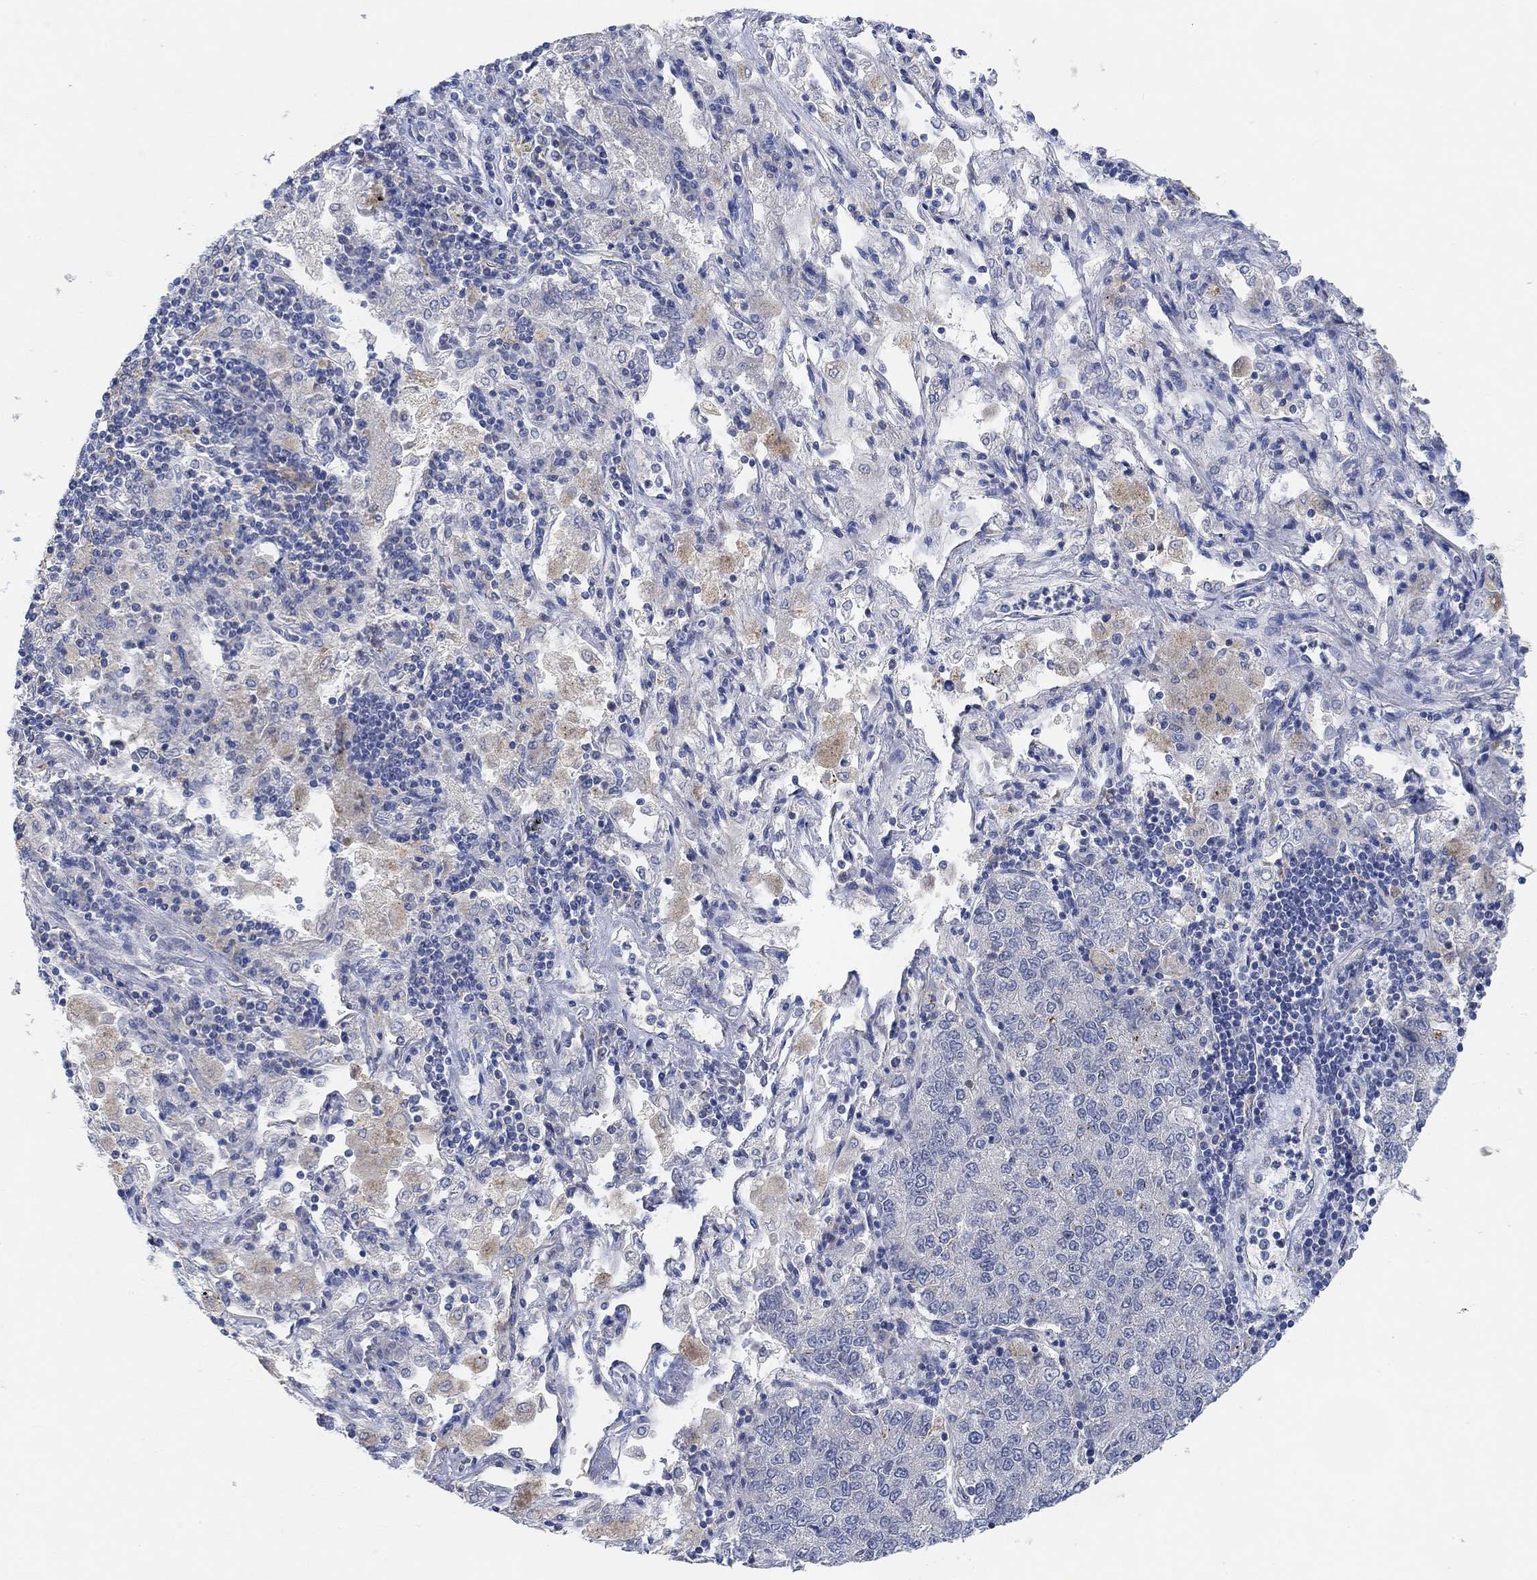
{"staining": {"intensity": "negative", "quantity": "none", "location": "none"}, "tissue": "lung cancer", "cell_type": "Tumor cells", "image_type": "cancer", "snomed": [{"axis": "morphology", "description": "Adenocarcinoma, NOS"}, {"axis": "topography", "description": "Lung"}], "caption": "An image of human lung cancer (adenocarcinoma) is negative for staining in tumor cells.", "gene": "HCRTR1", "patient": {"sex": "male", "age": 49}}